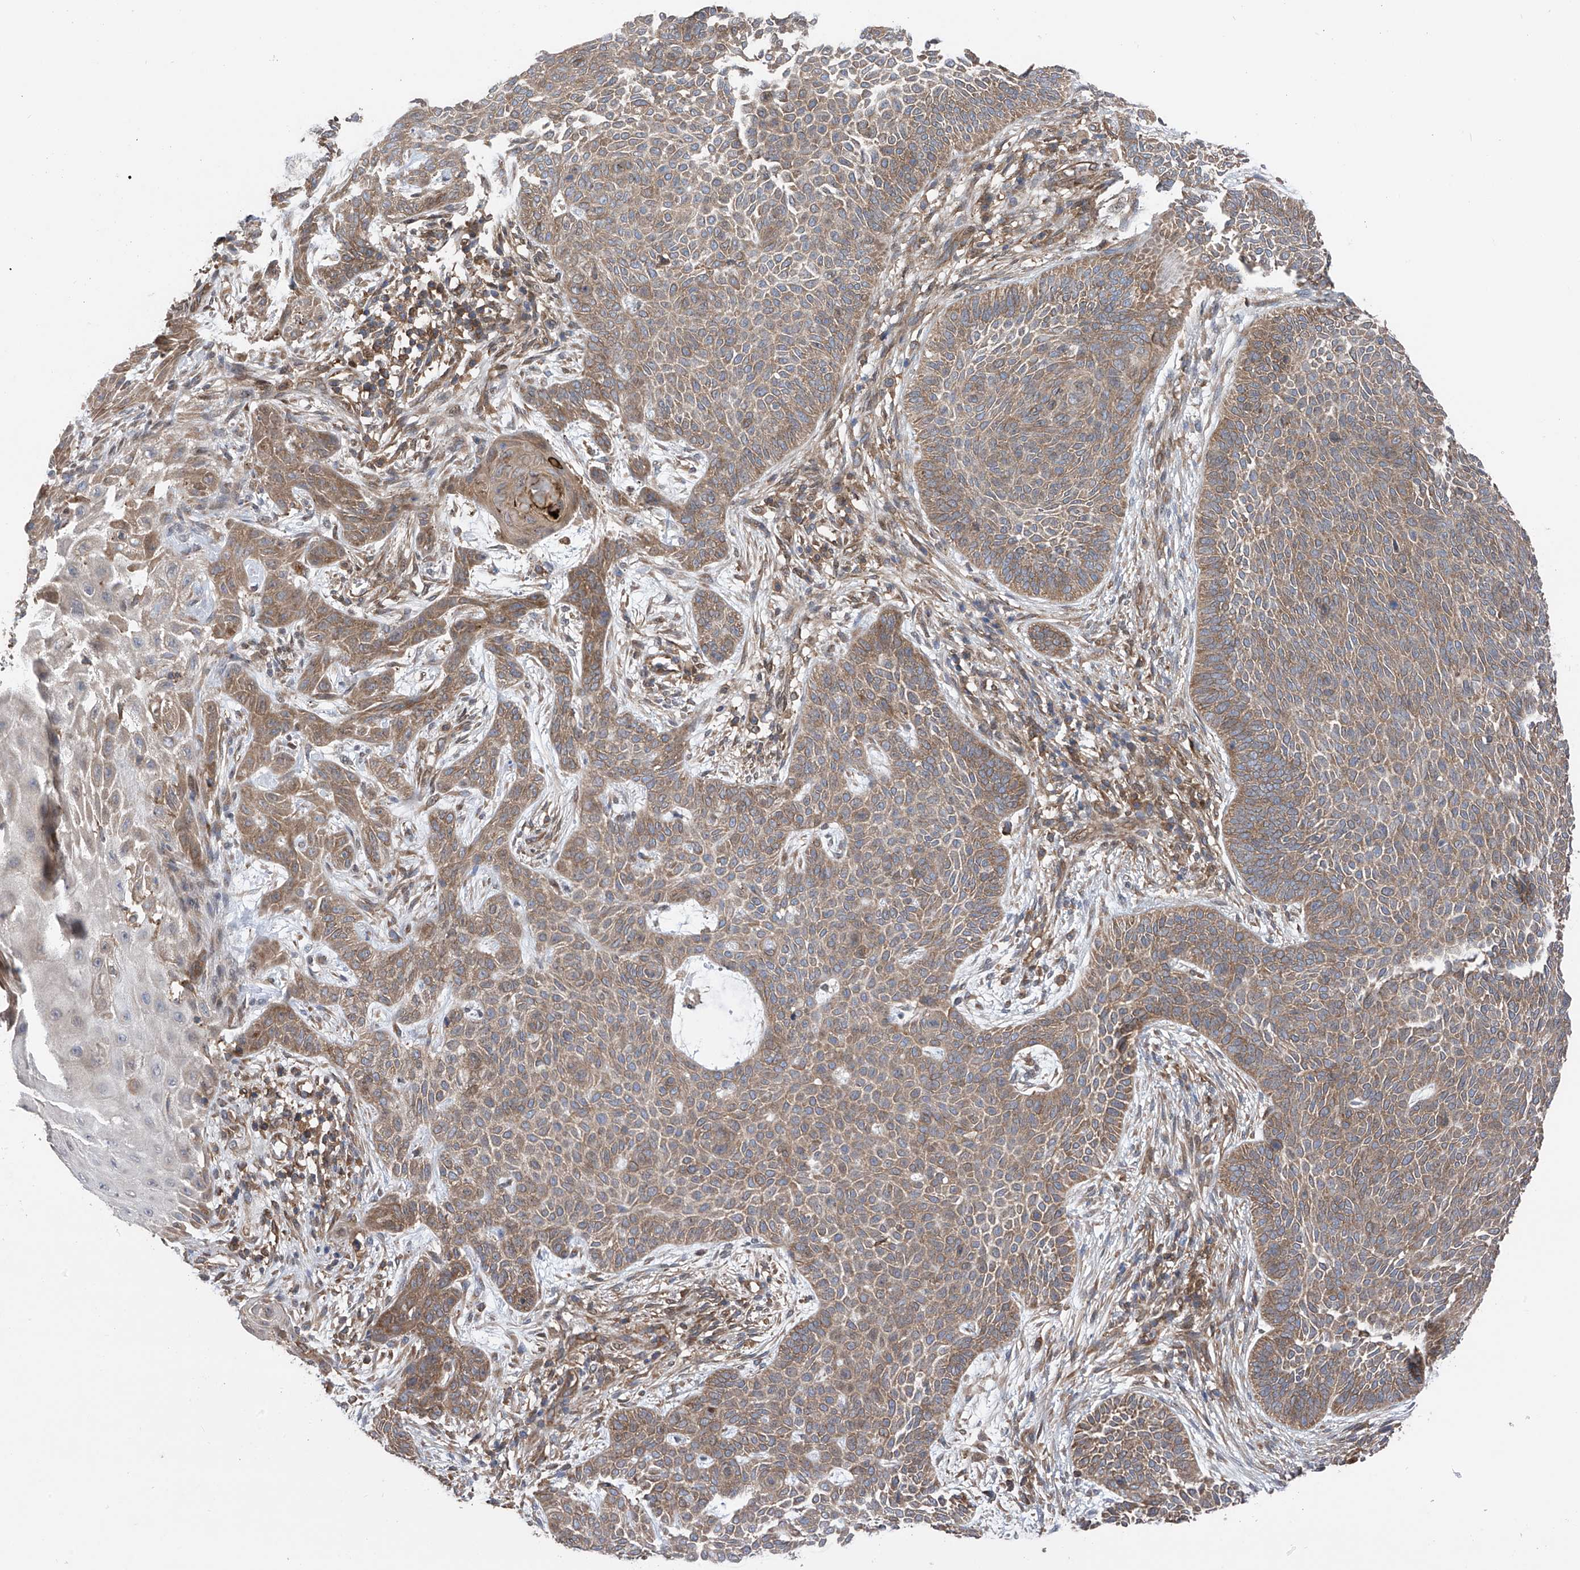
{"staining": {"intensity": "moderate", "quantity": ">75%", "location": "cytoplasmic/membranous"}, "tissue": "skin cancer", "cell_type": "Tumor cells", "image_type": "cancer", "snomed": [{"axis": "morphology", "description": "Basal cell carcinoma"}, {"axis": "topography", "description": "Skin"}], "caption": "Protein staining by immunohistochemistry demonstrates moderate cytoplasmic/membranous expression in approximately >75% of tumor cells in skin basal cell carcinoma.", "gene": "CHPF", "patient": {"sex": "male", "age": 85}}